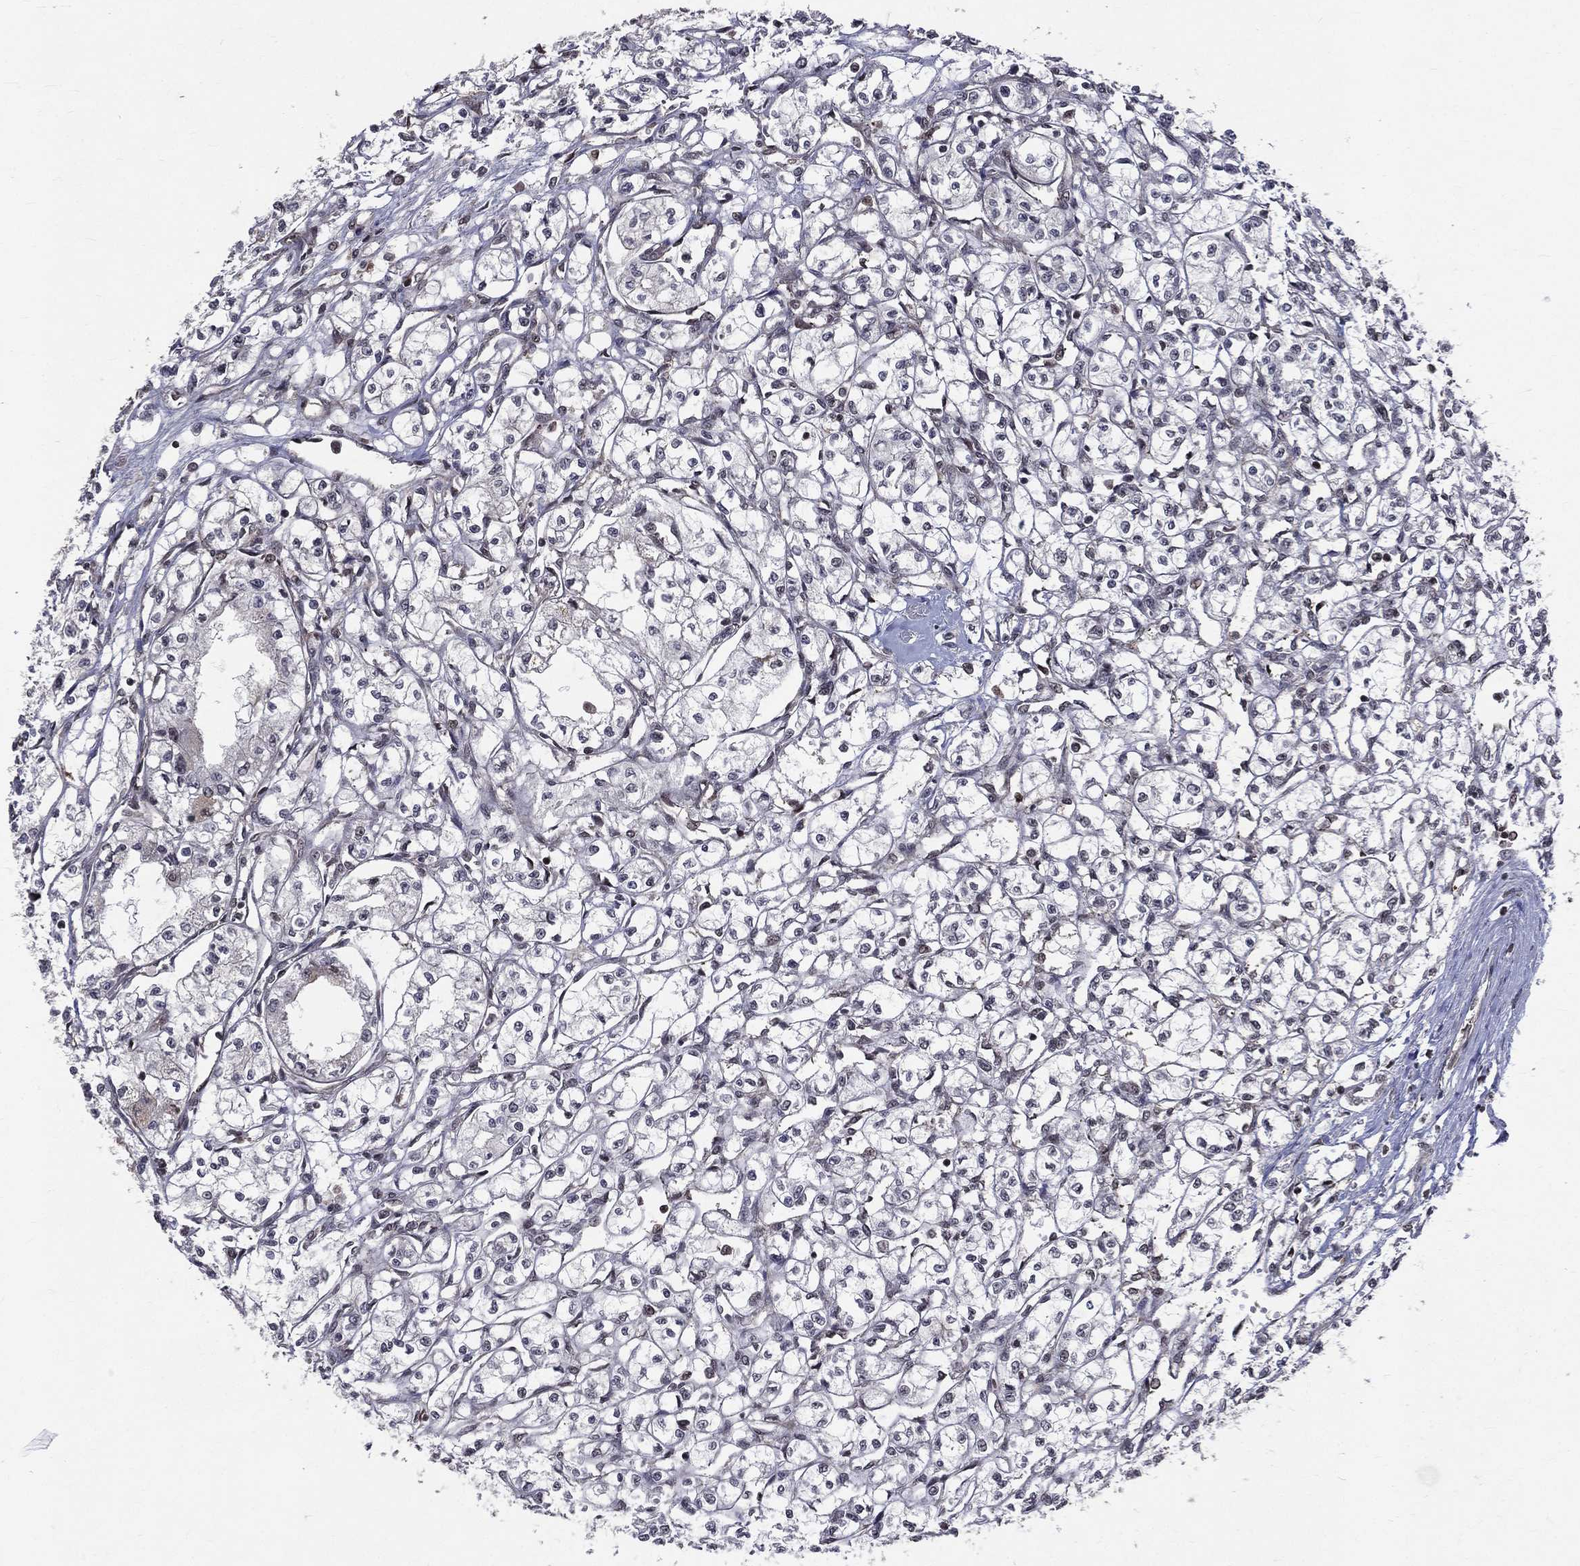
{"staining": {"intensity": "negative", "quantity": "none", "location": "none"}, "tissue": "renal cancer", "cell_type": "Tumor cells", "image_type": "cancer", "snomed": [{"axis": "morphology", "description": "Adenocarcinoma, NOS"}, {"axis": "topography", "description": "Kidney"}], "caption": "IHC histopathology image of neoplastic tissue: renal cancer stained with DAB displays no significant protein positivity in tumor cells. (DAB (3,3'-diaminobenzidine) immunohistochemistry, high magnification).", "gene": "SMC3", "patient": {"sex": "male", "age": 56}}